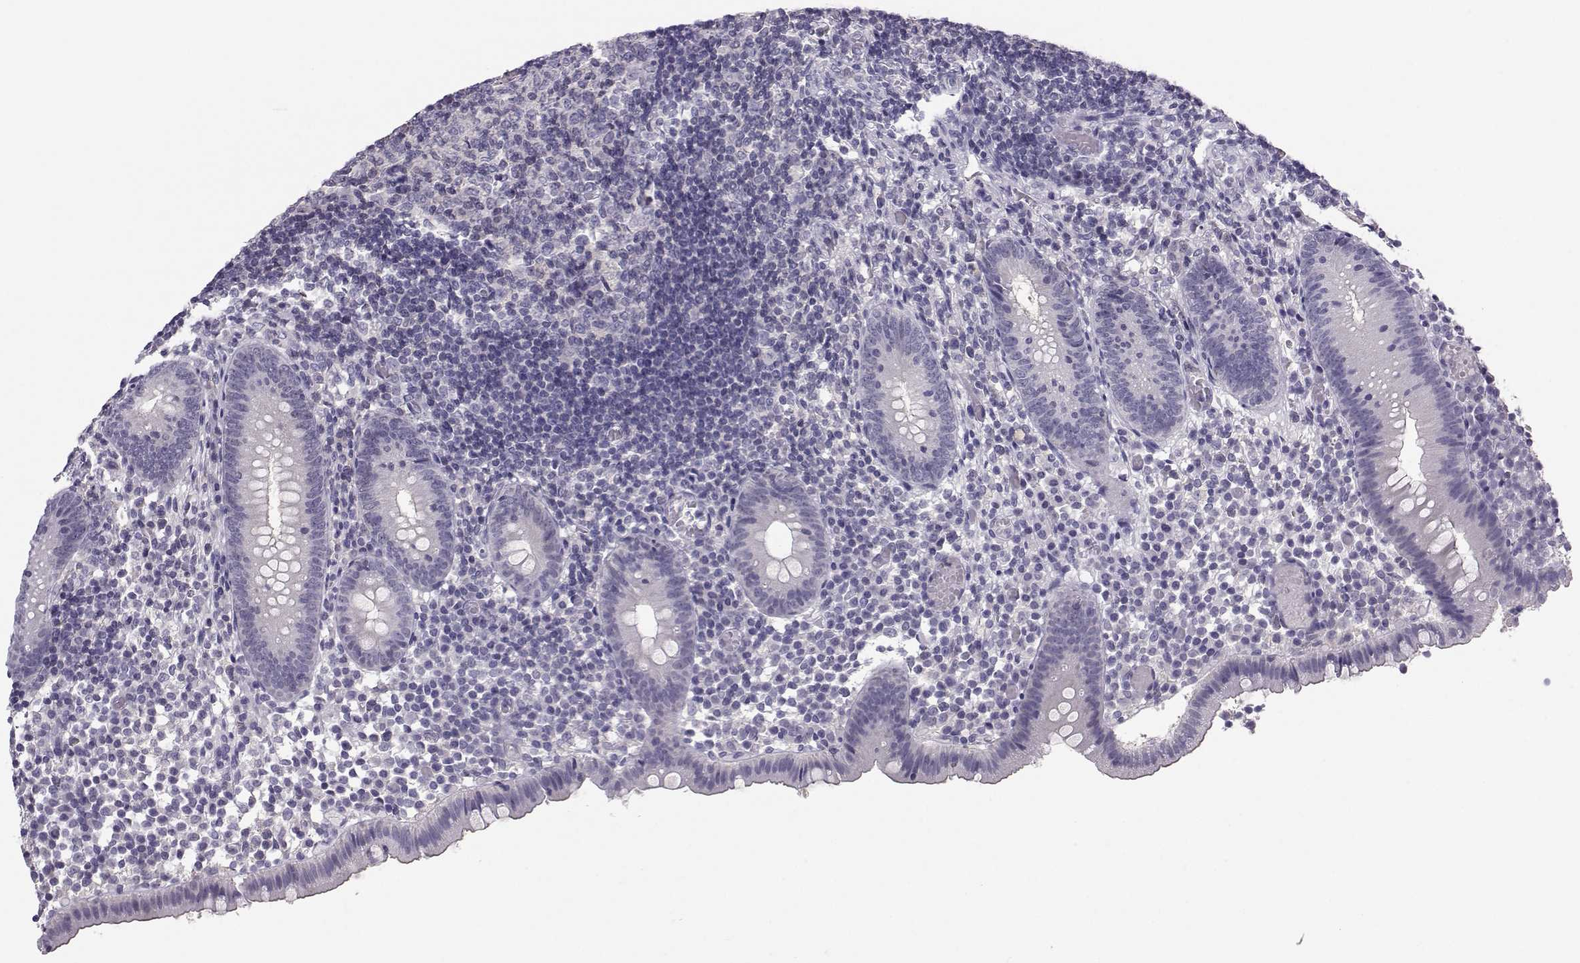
{"staining": {"intensity": "negative", "quantity": "none", "location": "none"}, "tissue": "appendix", "cell_type": "Glandular cells", "image_type": "normal", "snomed": [{"axis": "morphology", "description": "Normal tissue, NOS"}, {"axis": "topography", "description": "Appendix"}], "caption": "A micrograph of appendix stained for a protein reveals no brown staining in glandular cells. (Brightfield microscopy of DAB IHC at high magnification).", "gene": "MROH7", "patient": {"sex": "female", "age": 32}}